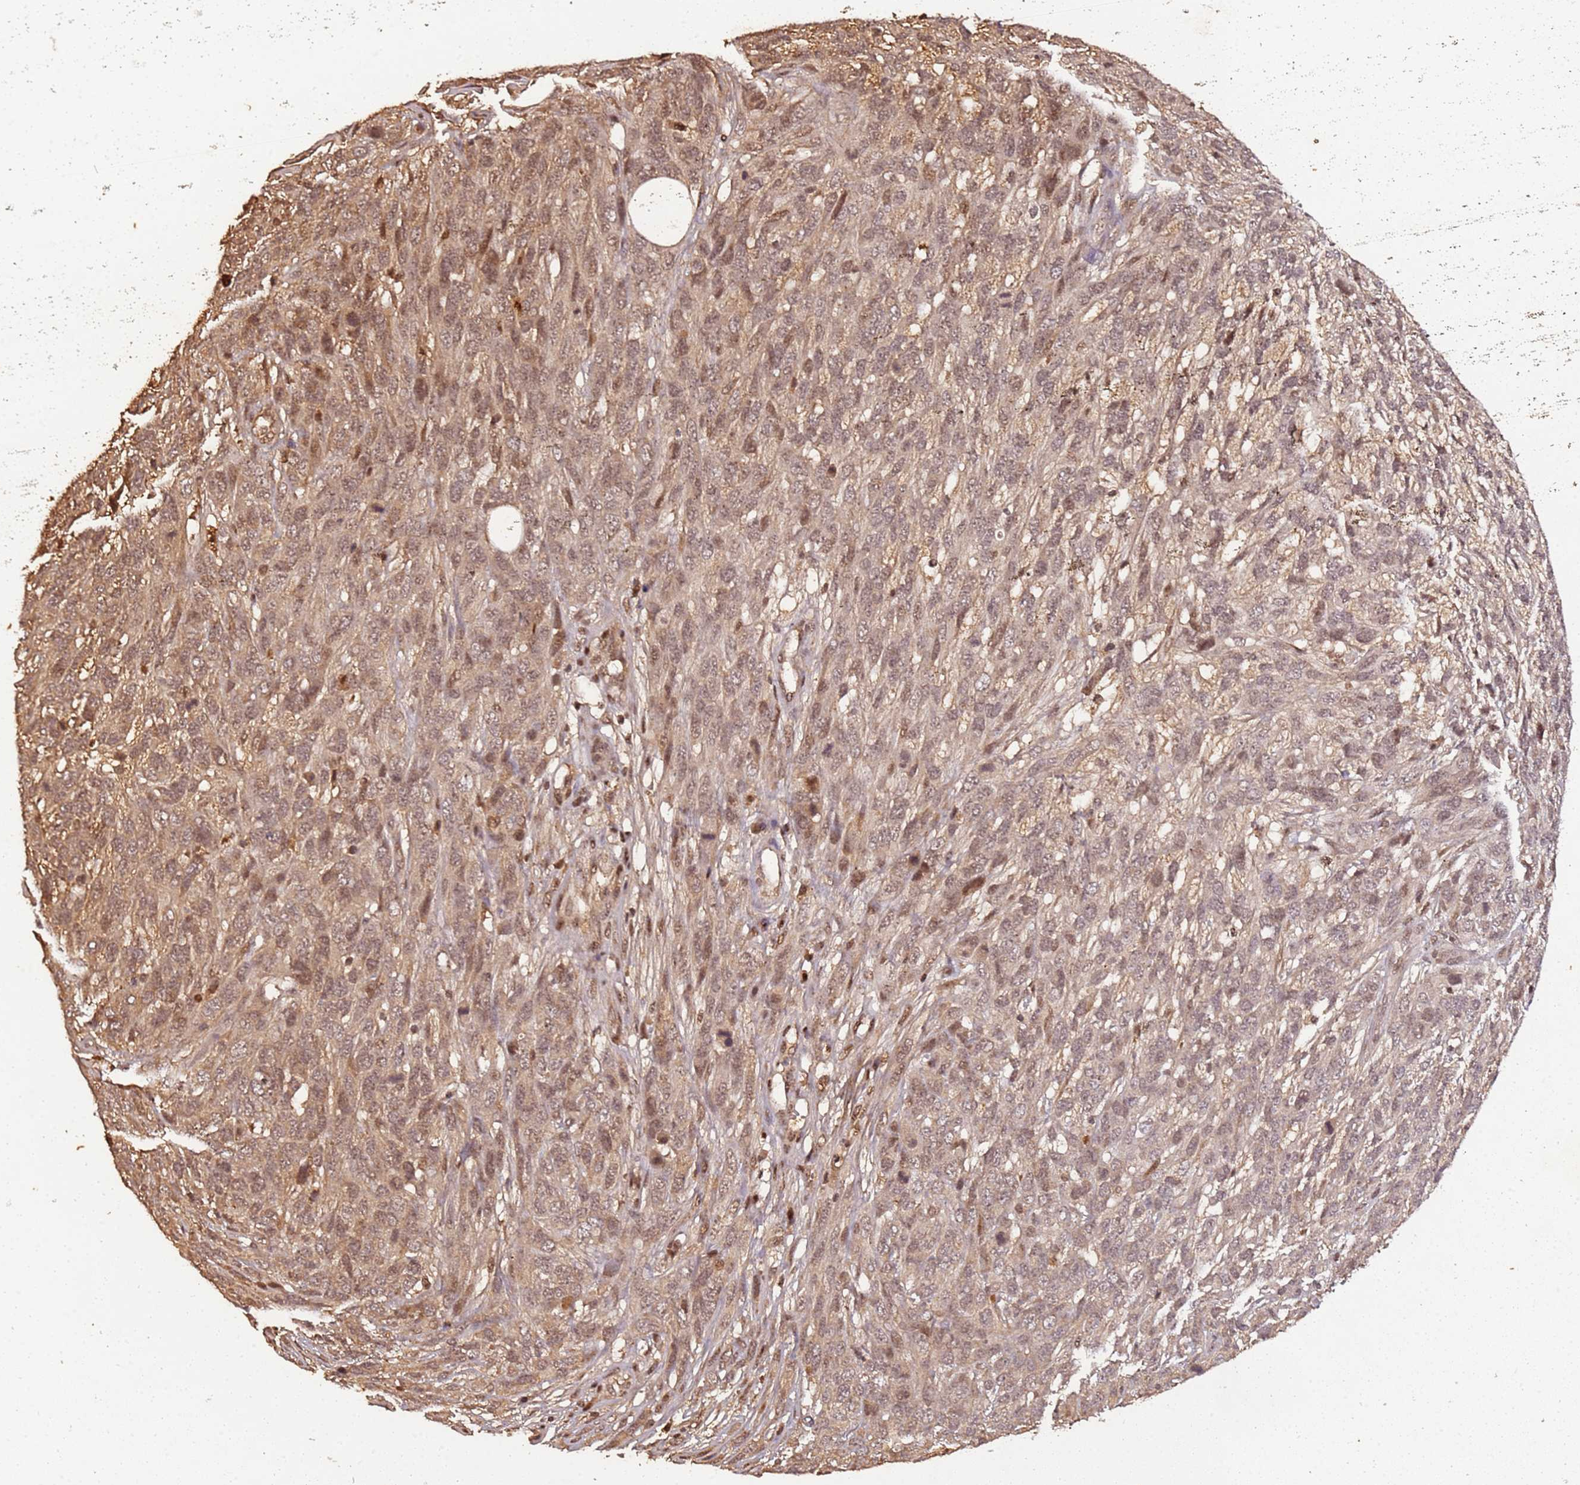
{"staining": {"intensity": "moderate", "quantity": "25%-75%", "location": "nuclear"}, "tissue": "melanoma", "cell_type": "Tumor cells", "image_type": "cancer", "snomed": [{"axis": "morphology", "description": "Normal morphology"}, {"axis": "morphology", "description": "Malignant melanoma, NOS"}, {"axis": "topography", "description": "Skin"}], "caption": "Immunohistochemical staining of human malignant melanoma exhibits moderate nuclear protein positivity in approximately 25%-75% of tumor cells.", "gene": "COL1A2", "patient": {"sex": "female", "age": 72}}